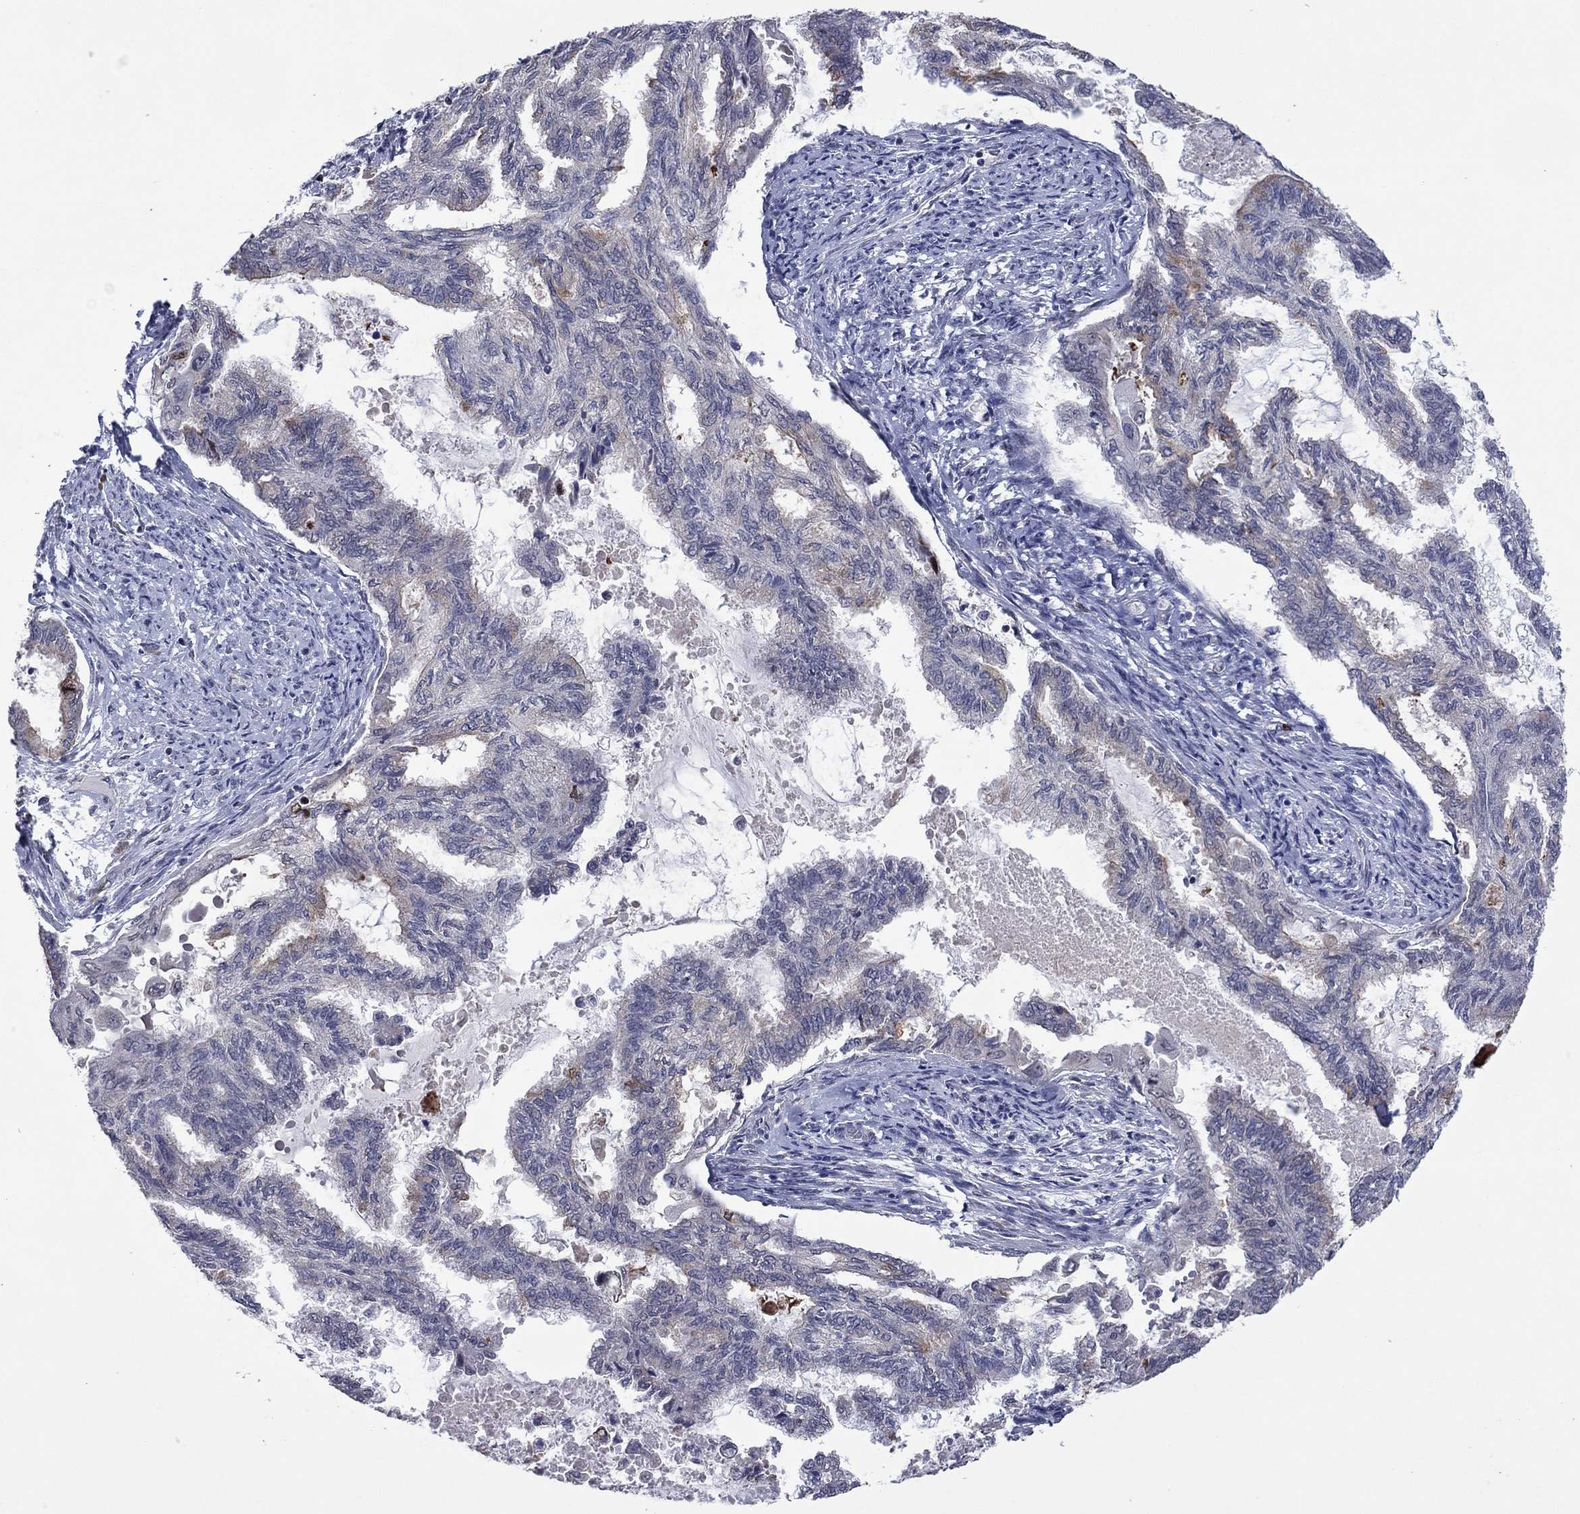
{"staining": {"intensity": "negative", "quantity": "none", "location": "none"}, "tissue": "endometrial cancer", "cell_type": "Tumor cells", "image_type": "cancer", "snomed": [{"axis": "morphology", "description": "Adenocarcinoma, NOS"}, {"axis": "topography", "description": "Endometrium"}], "caption": "The micrograph exhibits no significant expression in tumor cells of endometrial cancer (adenocarcinoma).", "gene": "CDCA5", "patient": {"sex": "female", "age": 86}}